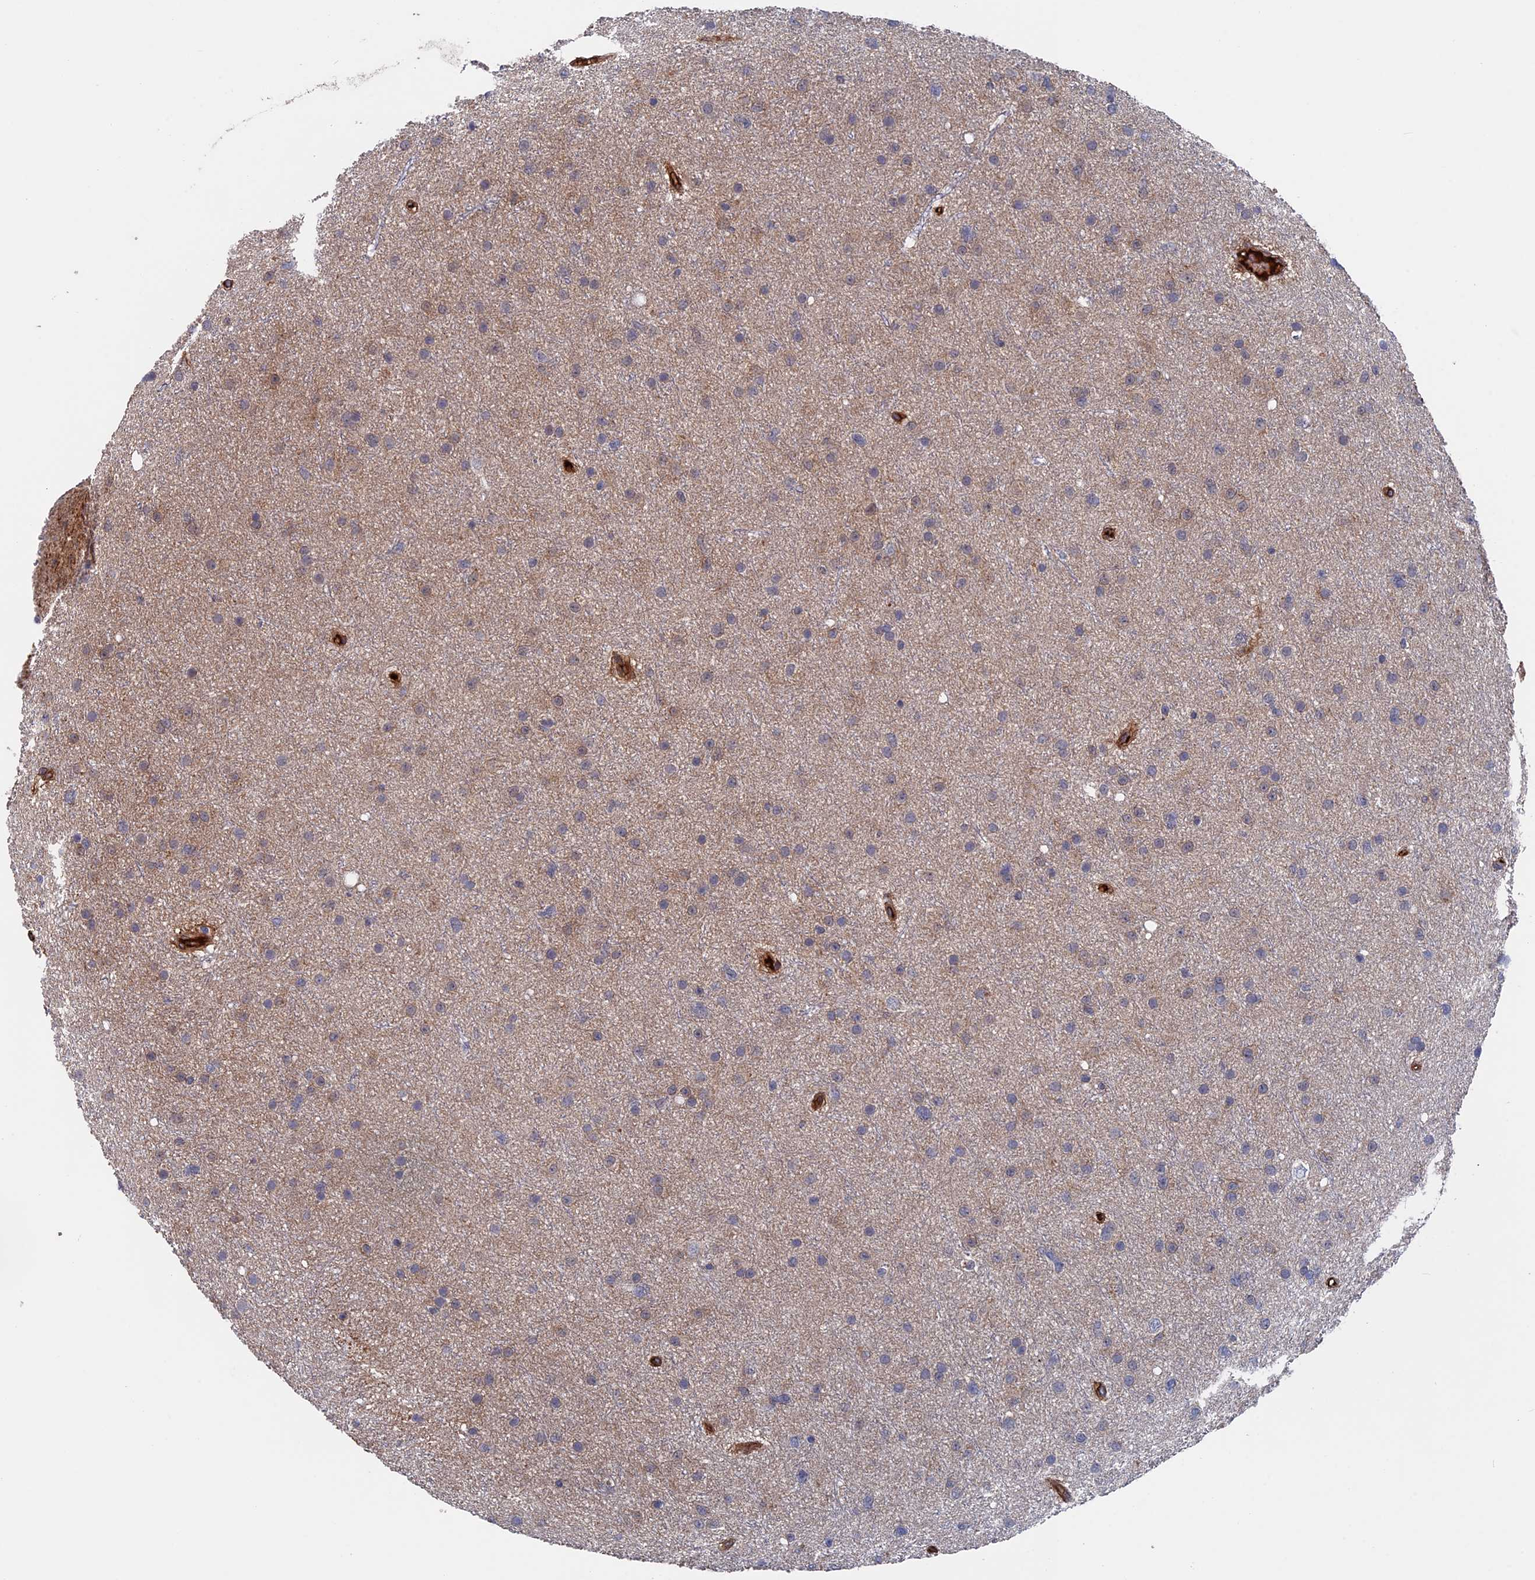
{"staining": {"intensity": "negative", "quantity": "none", "location": "none"}, "tissue": "glioma", "cell_type": "Tumor cells", "image_type": "cancer", "snomed": [{"axis": "morphology", "description": "Glioma, malignant, Low grade"}, {"axis": "topography", "description": "Cerebral cortex"}], "caption": "Protein analysis of malignant glioma (low-grade) displays no significant expression in tumor cells.", "gene": "RPUSD1", "patient": {"sex": "female", "age": 39}}